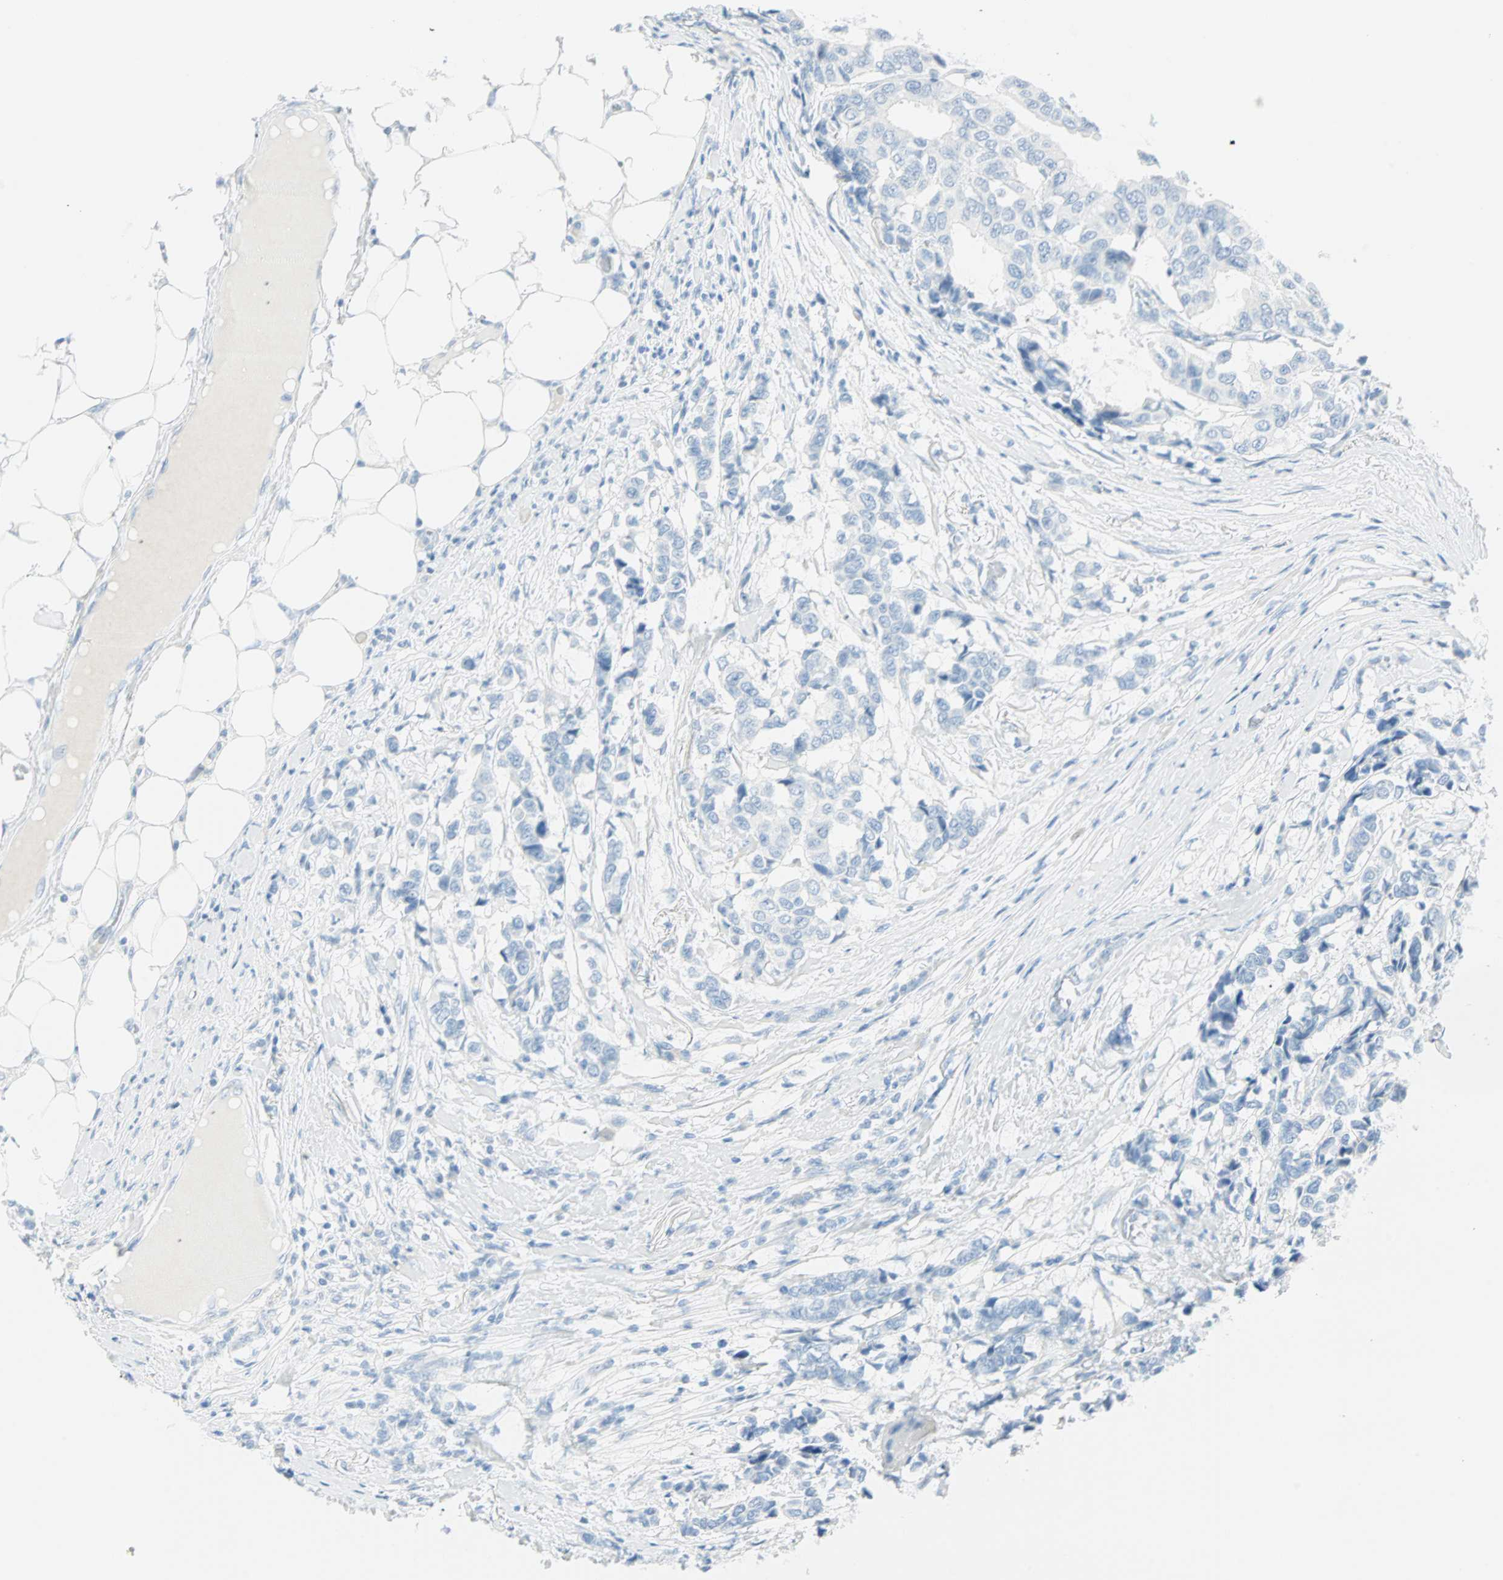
{"staining": {"intensity": "negative", "quantity": "none", "location": "none"}, "tissue": "breast cancer", "cell_type": "Tumor cells", "image_type": "cancer", "snomed": [{"axis": "morphology", "description": "Duct carcinoma"}, {"axis": "topography", "description": "Breast"}], "caption": "DAB (3,3'-diaminobenzidine) immunohistochemical staining of breast intraductal carcinoma shows no significant positivity in tumor cells. Nuclei are stained in blue.", "gene": "NES", "patient": {"sex": "female", "age": 87}}